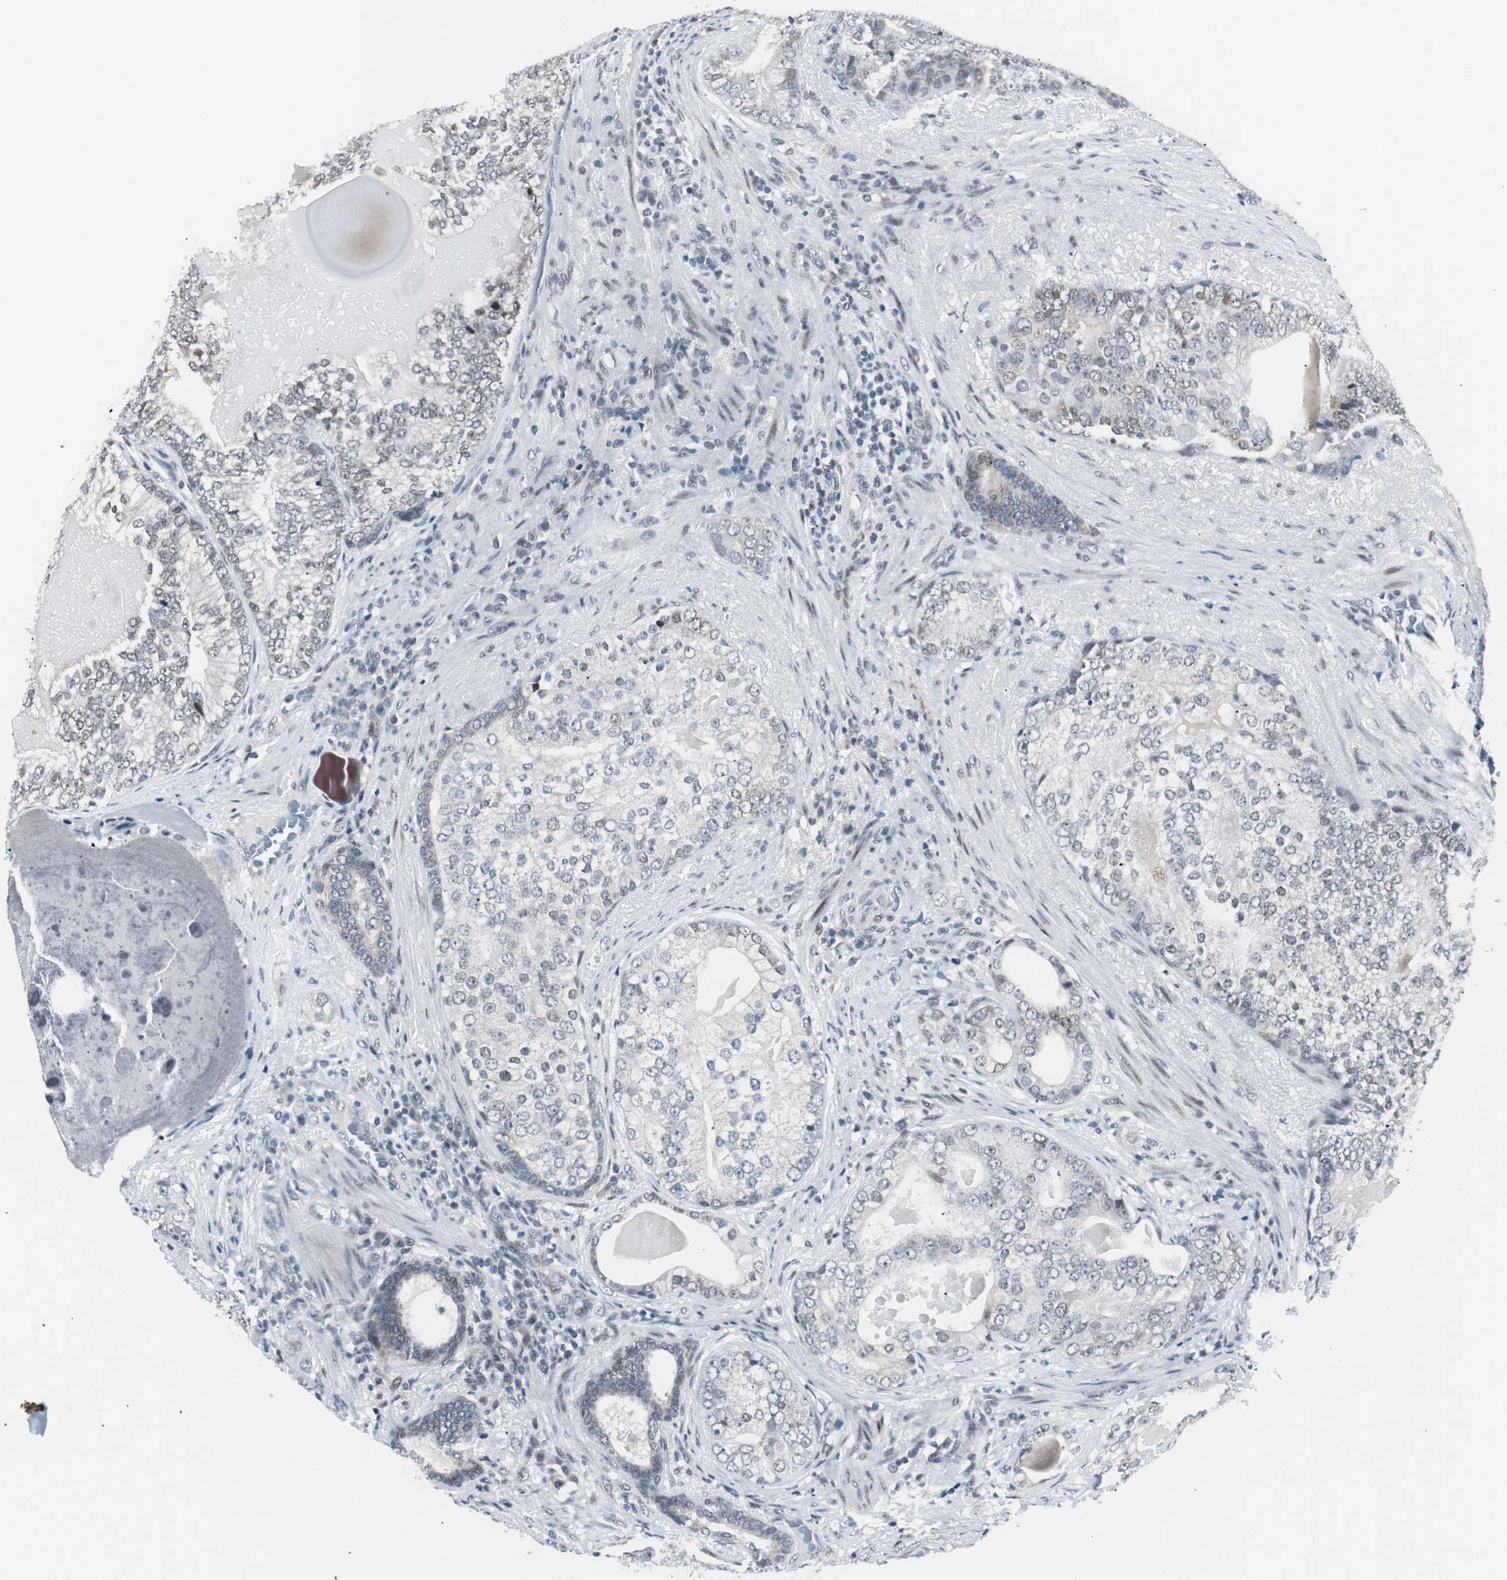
{"staining": {"intensity": "weak", "quantity": "25%-75%", "location": "nuclear"}, "tissue": "prostate cancer", "cell_type": "Tumor cells", "image_type": "cancer", "snomed": [{"axis": "morphology", "description": "Adenocarcinoma, High grade"}, {"axis": "topography", "description": "Prostate"}], "caption": "The histopathology image exhibits a brown stain indicating the presence of a protein in the nuclear of tumor cells in prostate cancer (high-grade adenocarcinoma).", "gene": "MTA1", "patient": {"sex": "male", "age": 66}}